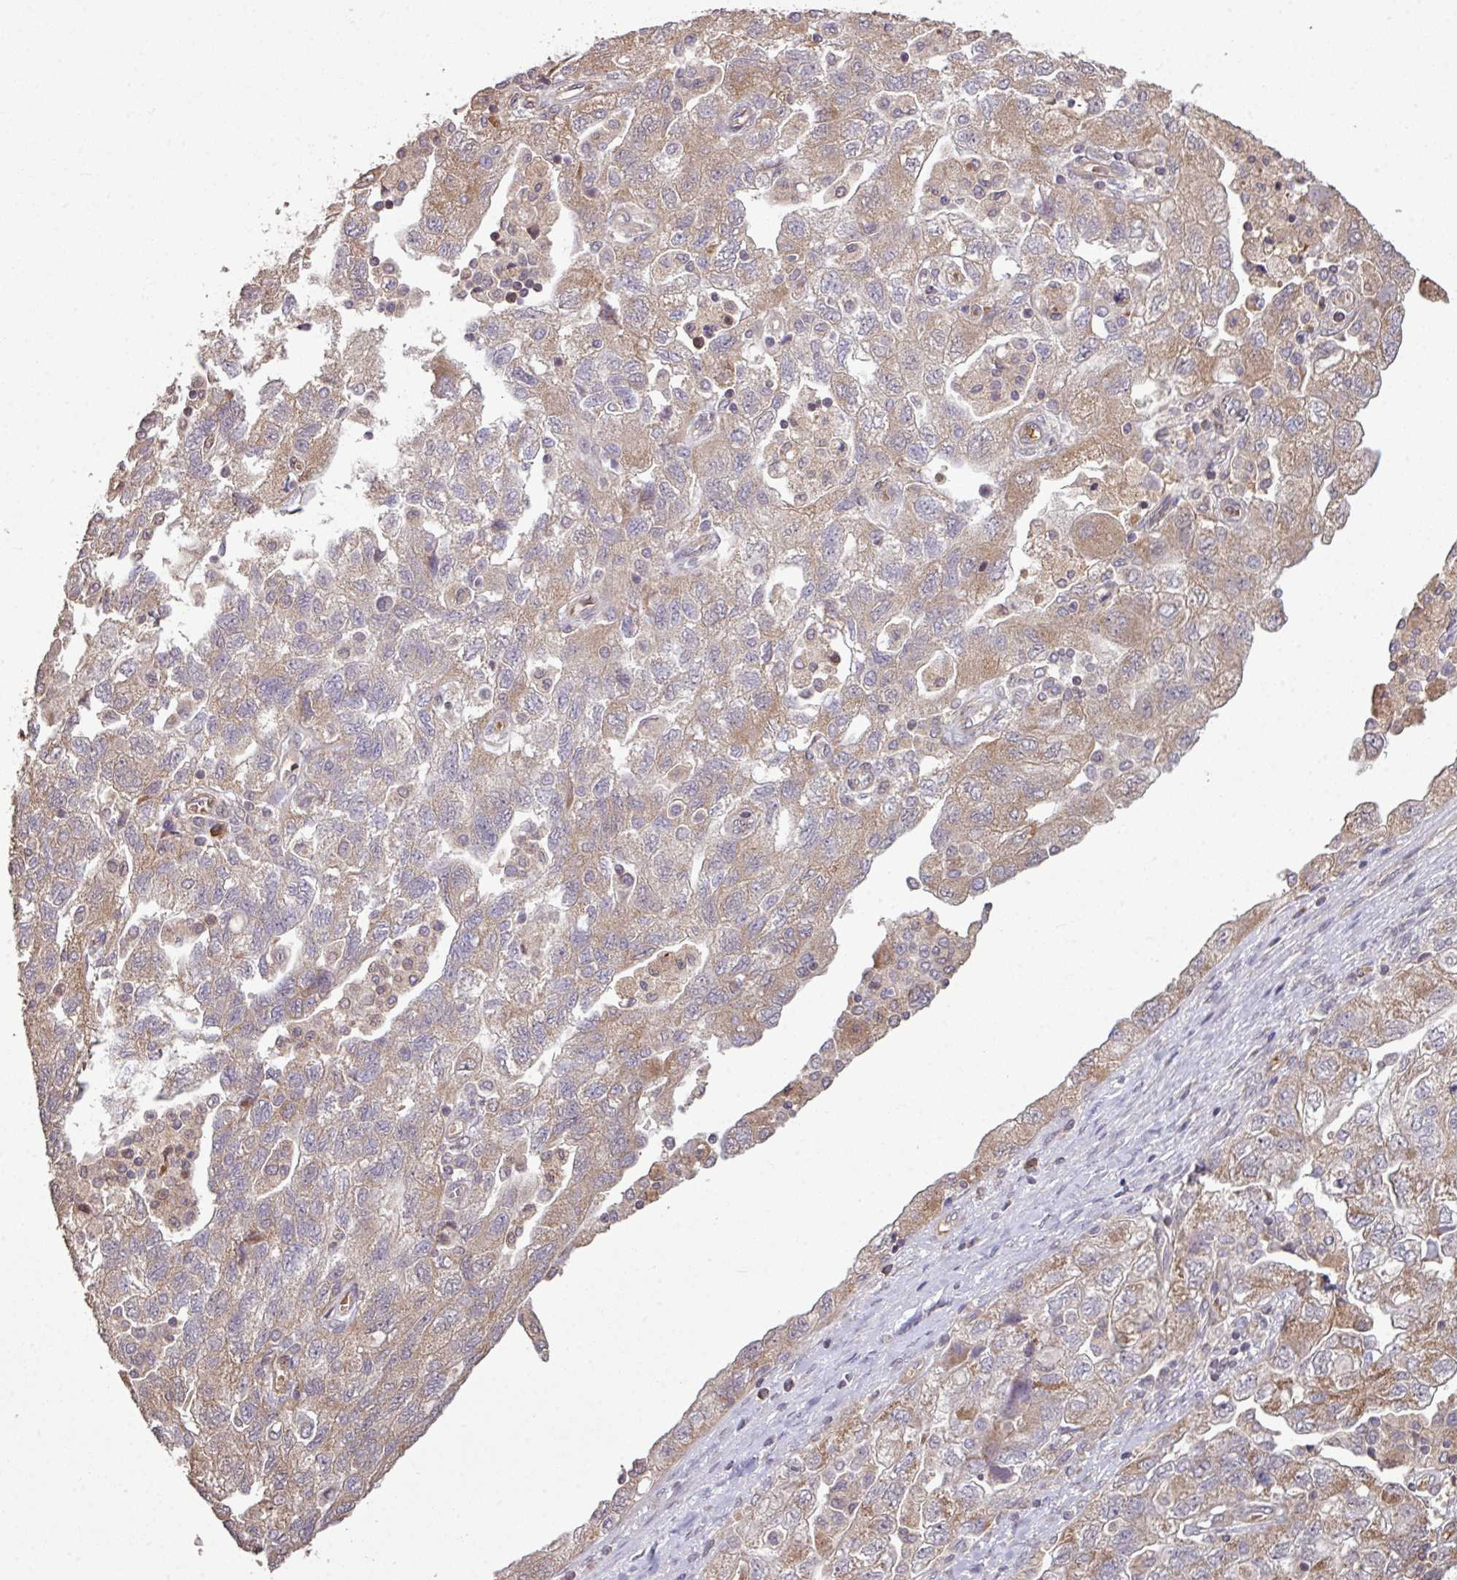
{"staining": {"intensity": "weak", "quantity": ">75%", "location": "cytoplasmic/membranous"}, "tissue": "ovarian cancer", "cell_type": "Tumor cells", "image_type": "cancer", "snomed": [{"axis": "morphology", "description": "Carcinoma, NOS"}, {"axis": "morphology", "description": "Cystadenocarcinoma, serous, NOS"}, {"axis": "topography", "description": "Ovary"}], "caption": "Immunohistochemical staining of ovarian serous cystadenocarcinoma displays low levels of weak cytoplasmic/membranous protein staining in approximately >75% of tumor cells.", "gene": "NHSL2", "patient": {"sex": "female", "age": 69}}